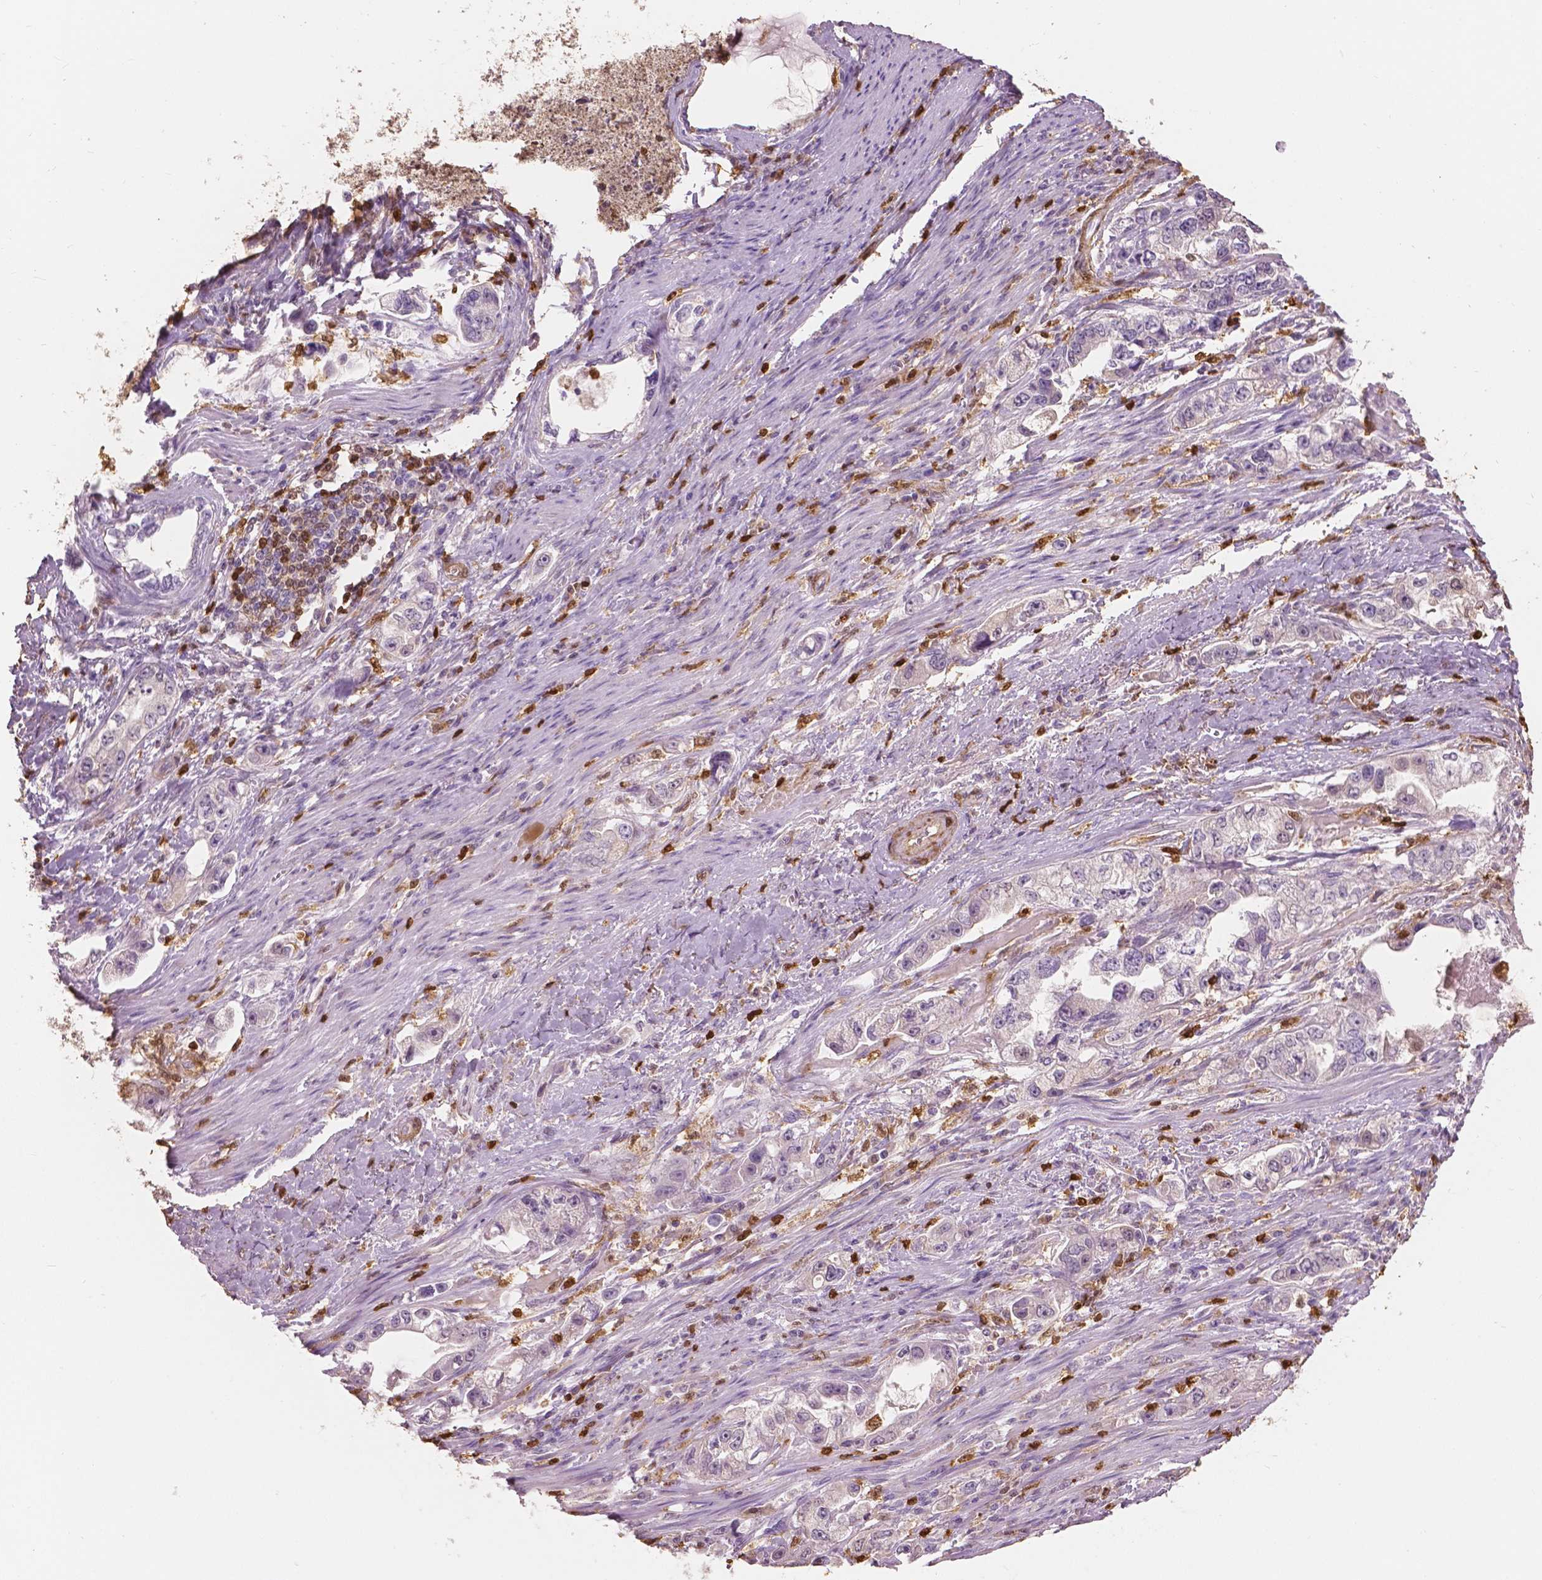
{"staining": {"intensity": "negative", "quantity": "none", "location": "none"}, "tissue": "stomach cancer", "cell_type": "Tumor cells", "image_type": "cancer", "snomed": [{"axis": "morphology", "description": "Adenocarcinoma, NOS"}, {"axis": "topography", "description": "Stomach, lower"}], "caption": "IHC photomicrograph of neoplastic tissue: human stomach adenocarcinoma stained with DAB (3,3'-diaminobenzidine) exhibits no significant protein staining in tumor cells.", "gene": "S100A4", "patient": {"sex": "female", "age": 93}}